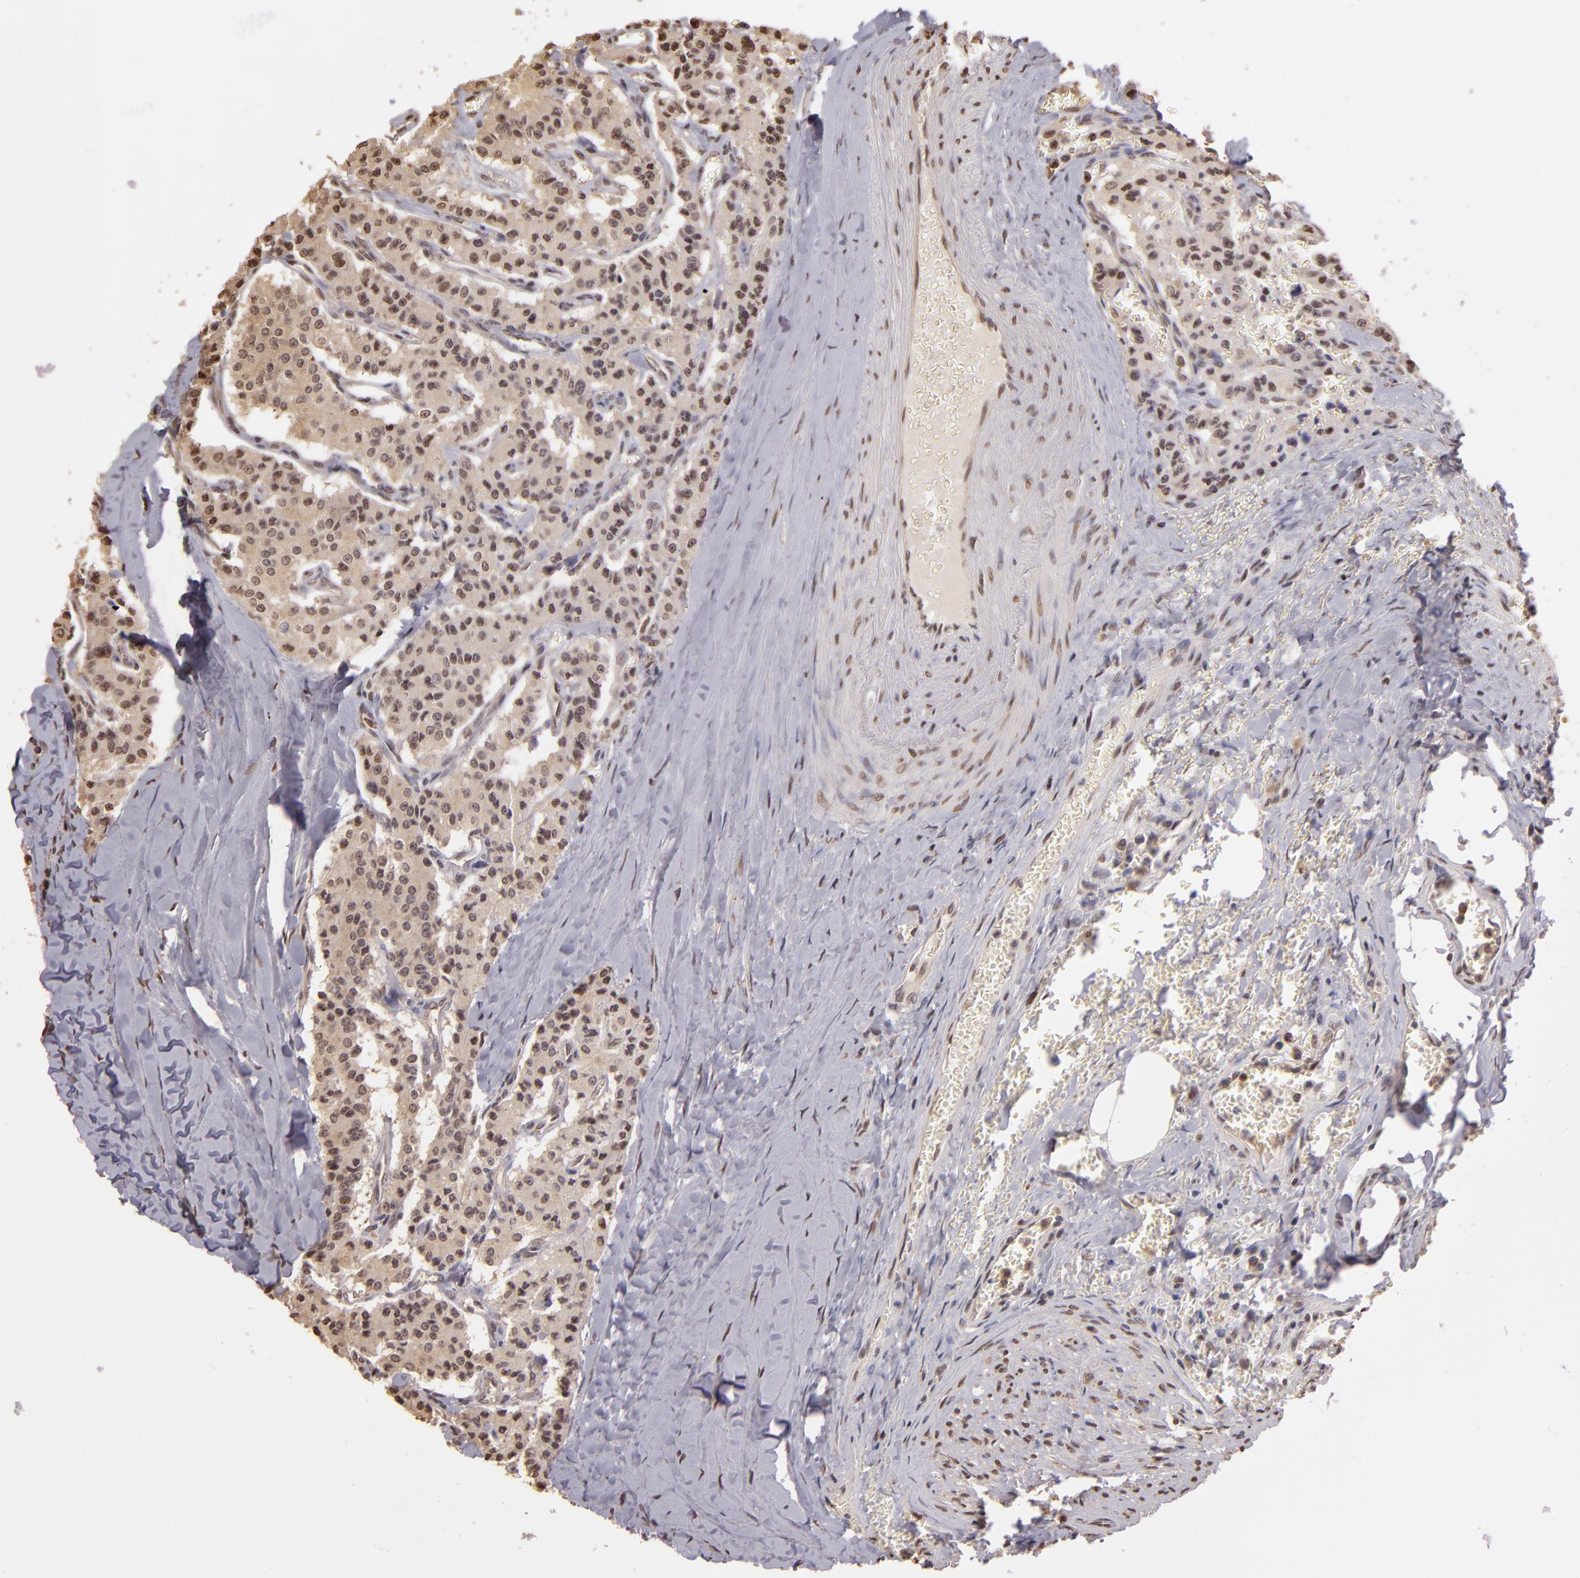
{"staining": {"intensity": "weak", "quantity": ">75%", "location": "cytoplasmic/membranous"}, "tissue": "carcinoid", "cell_type": "Tumor cells", "image_type": "cancer", "snomed": [{"axis": "morphology", "description": "Carcinoid, malignant, NOS"}, {"axis": "topography", "description": "Bronchus"}], "caption": "Carcinoid (malignant) was stained to show a protein in brown. There is low levels of weak cytoplasmic/membranous positivity in about >75% of tumor cells. (brown staining indicates protein expression, while blue staining denotes nuclei).", "gene": "ARPC2", "patient": {"sex": "male", "age": 55}}